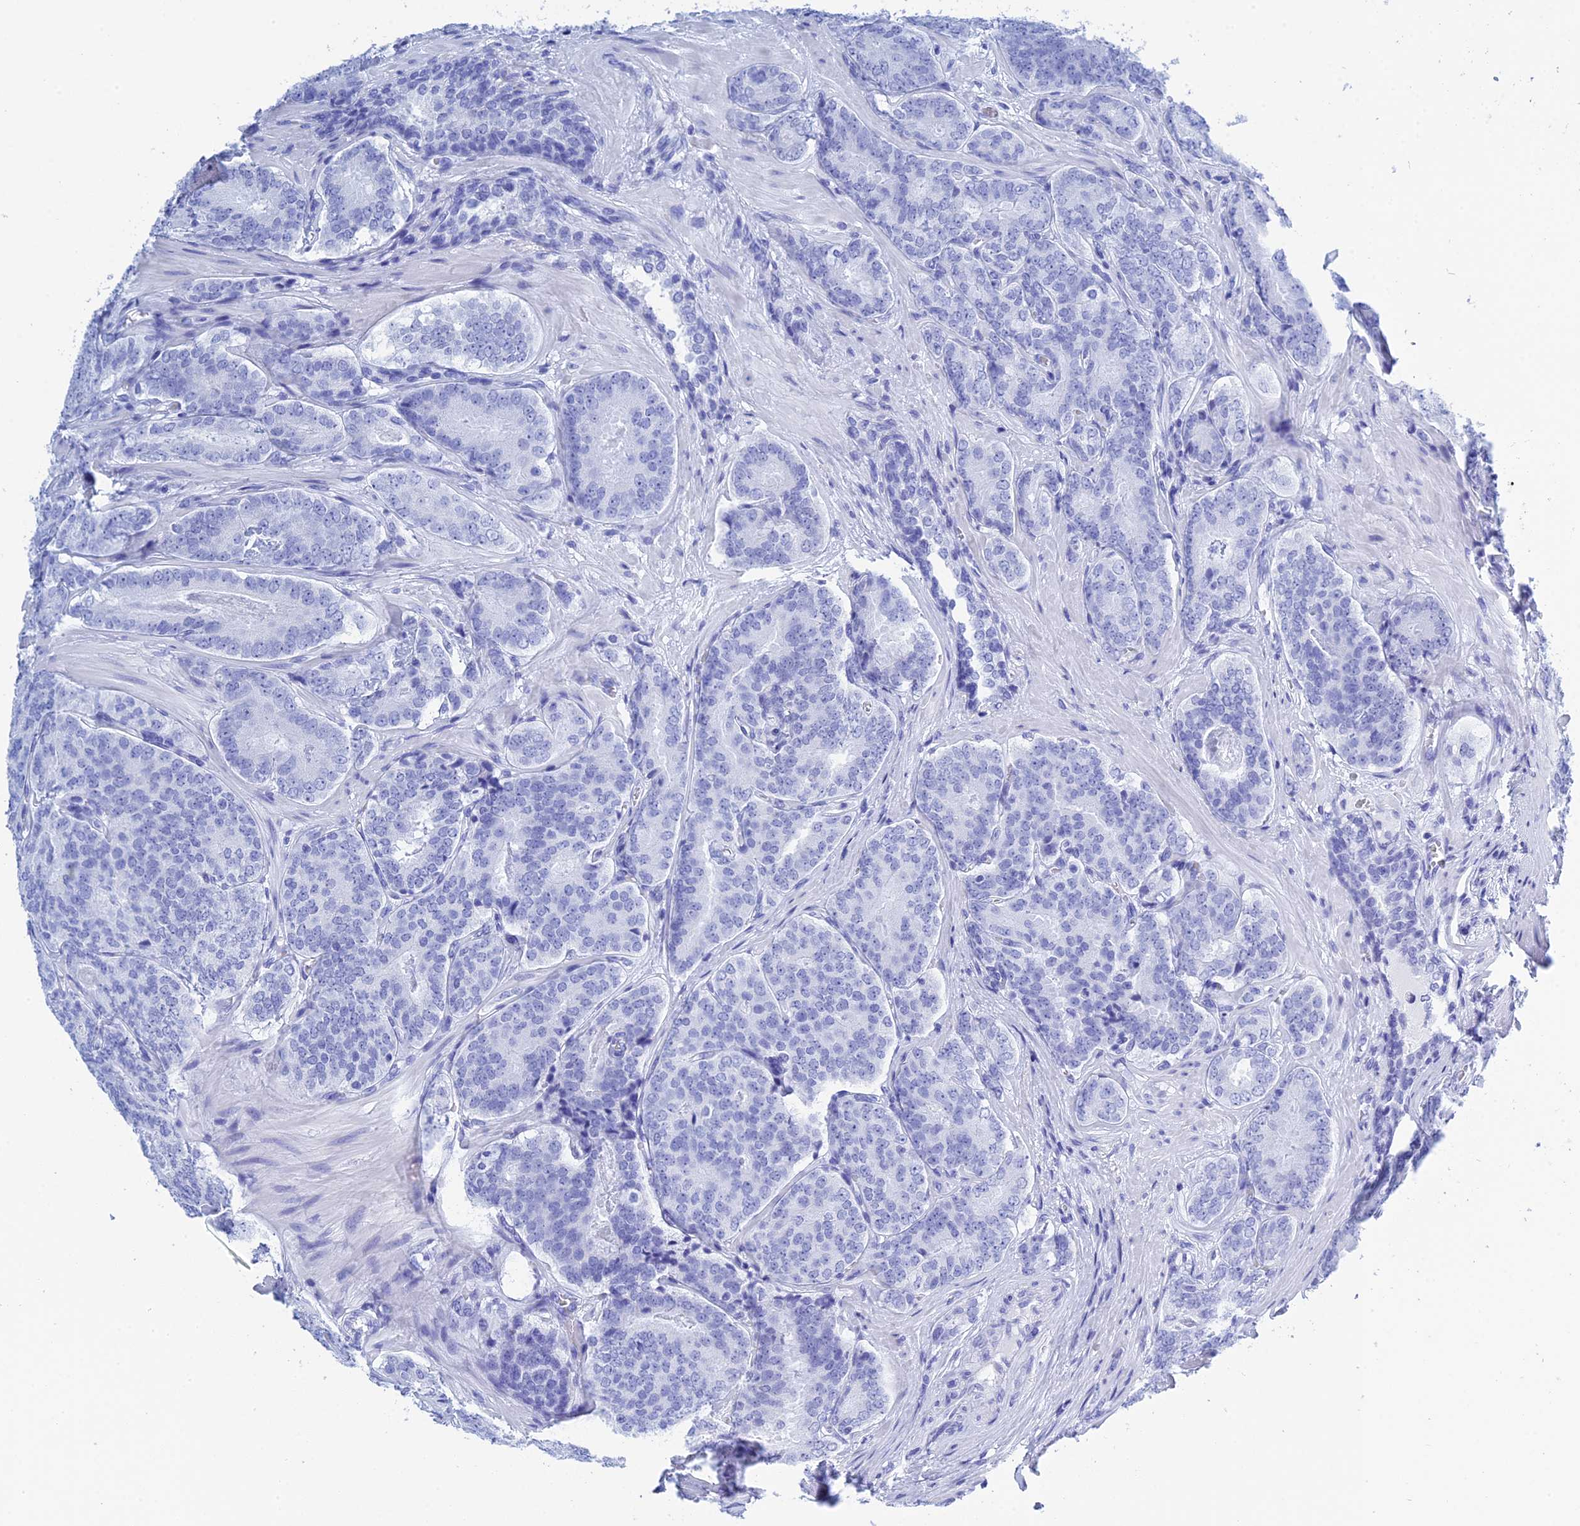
{"staining": {"intensity": "negative", "quantity": "none", "location": "none"}, "tissue": "prostate cancer", "cell_type": "Tumor cells", "image_type": "cancer", "snomed": [{"axis": "morphology", "description": "Adenocarcinoma, High grade"}, {"axis": "topography", "description": "Prostate"}], "caption": "Tumor cells show no significant expression in prostate cancer (high-grade adenocarcinoma). (Immunohistochemistry (ihc), brightfield microscopy, high magnification).", "gene": "TEX101", "patient": {"sex": "male", "age": 63}}